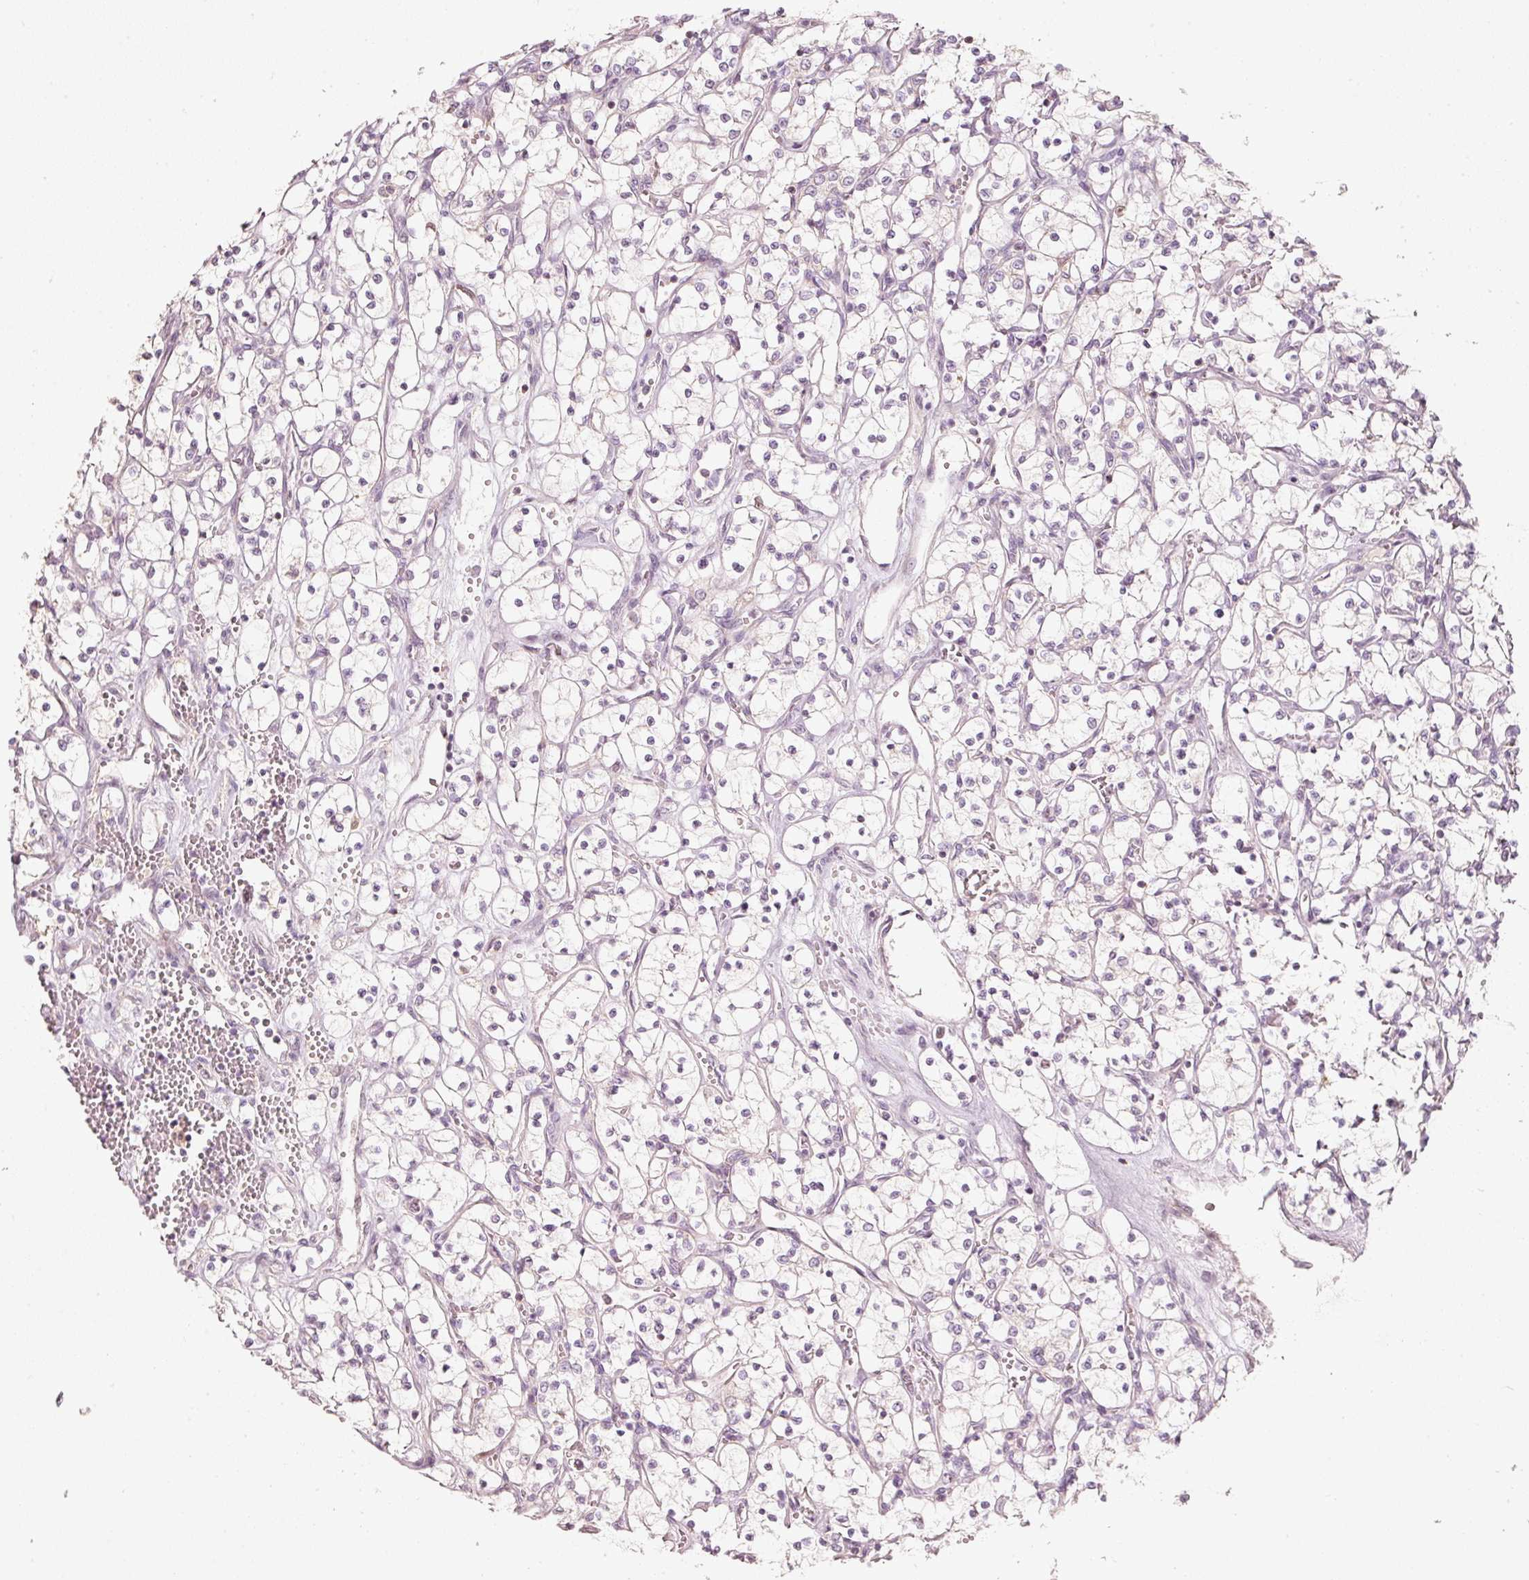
{"staining": {"intensity": "negative", "quantity": "none", "location": "none"}, "tissue": "renal cancer", "cell_type": "Tumor cells", "image_type": "cancer", "snomed": [{"axis": "morphology", "description": "Adenocarcinoma, NOS"}, {"axis": "topography", "description": "Kidney"}], "caption": "Immunohistochemistry image of neoplastic tissue: human renal cancer (adenocarcinoma) stained with DAB (3,3'-diaminobenzidine) demonstrates no significant protein positivity in tumor cells.", "gene": "TREX2", "patient": {"sex": "female", "age": 69}}